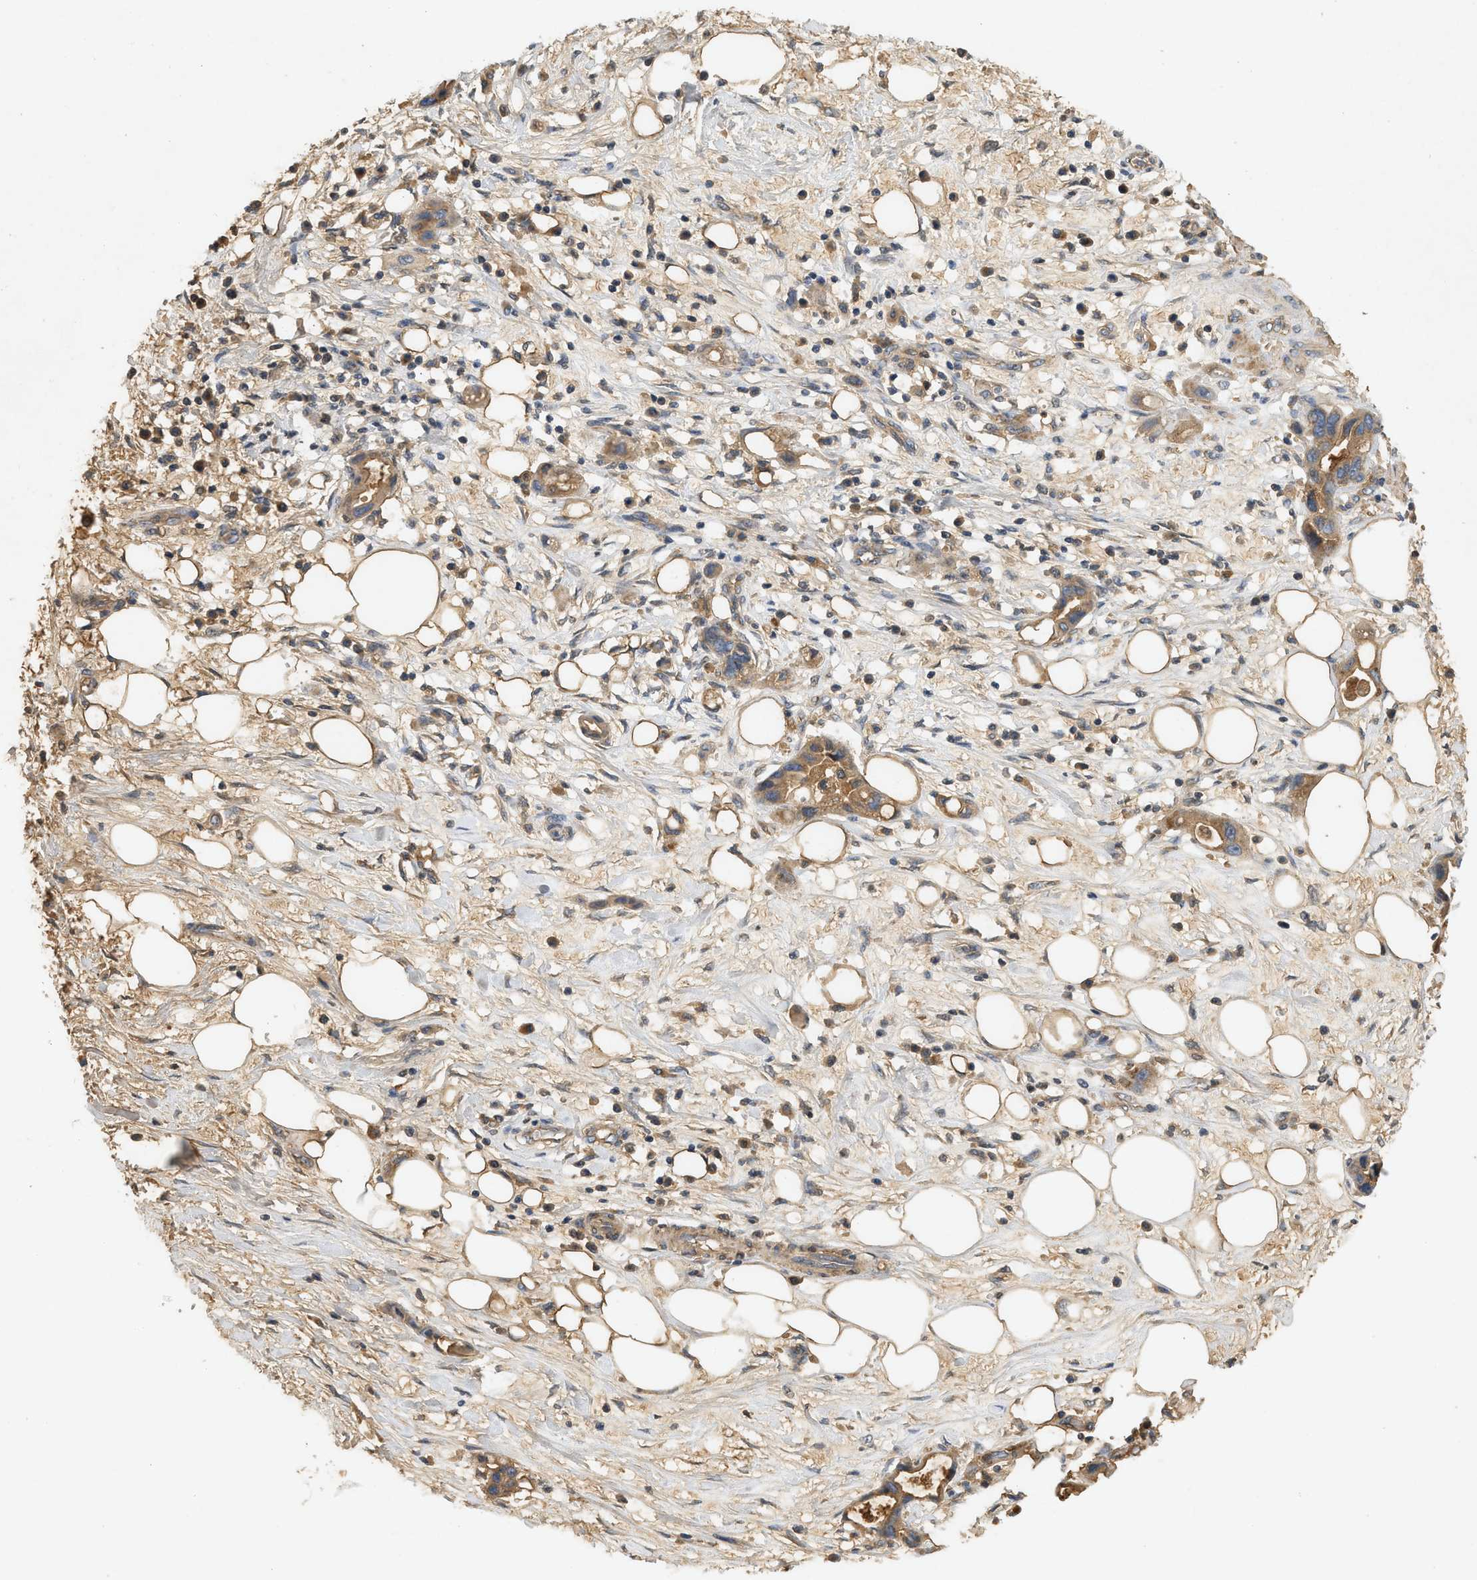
{"staining": {"intensity": "moderate", "quantity": ">75%", "location": "cytoplasmic/membranous"}, "tissue": "pancreatic cancer", "cell_type": "Tumor cells", "image_type": "cancer", "snomed": [{"axis": "morphology", "description": "Adenocarcinoma, NOS"}, {"axis": "topography", "description": "Pancreas"}], "caption": "This photomicrograph demonstrates immunohistochemistry staining of pancreatic adenocarcinoma, with medium moderate cytoplasmic/membranous positivity in approximately >75% of tumor cells.", "gene": "F8", "patient": {"sex": "female", "age": 57}}